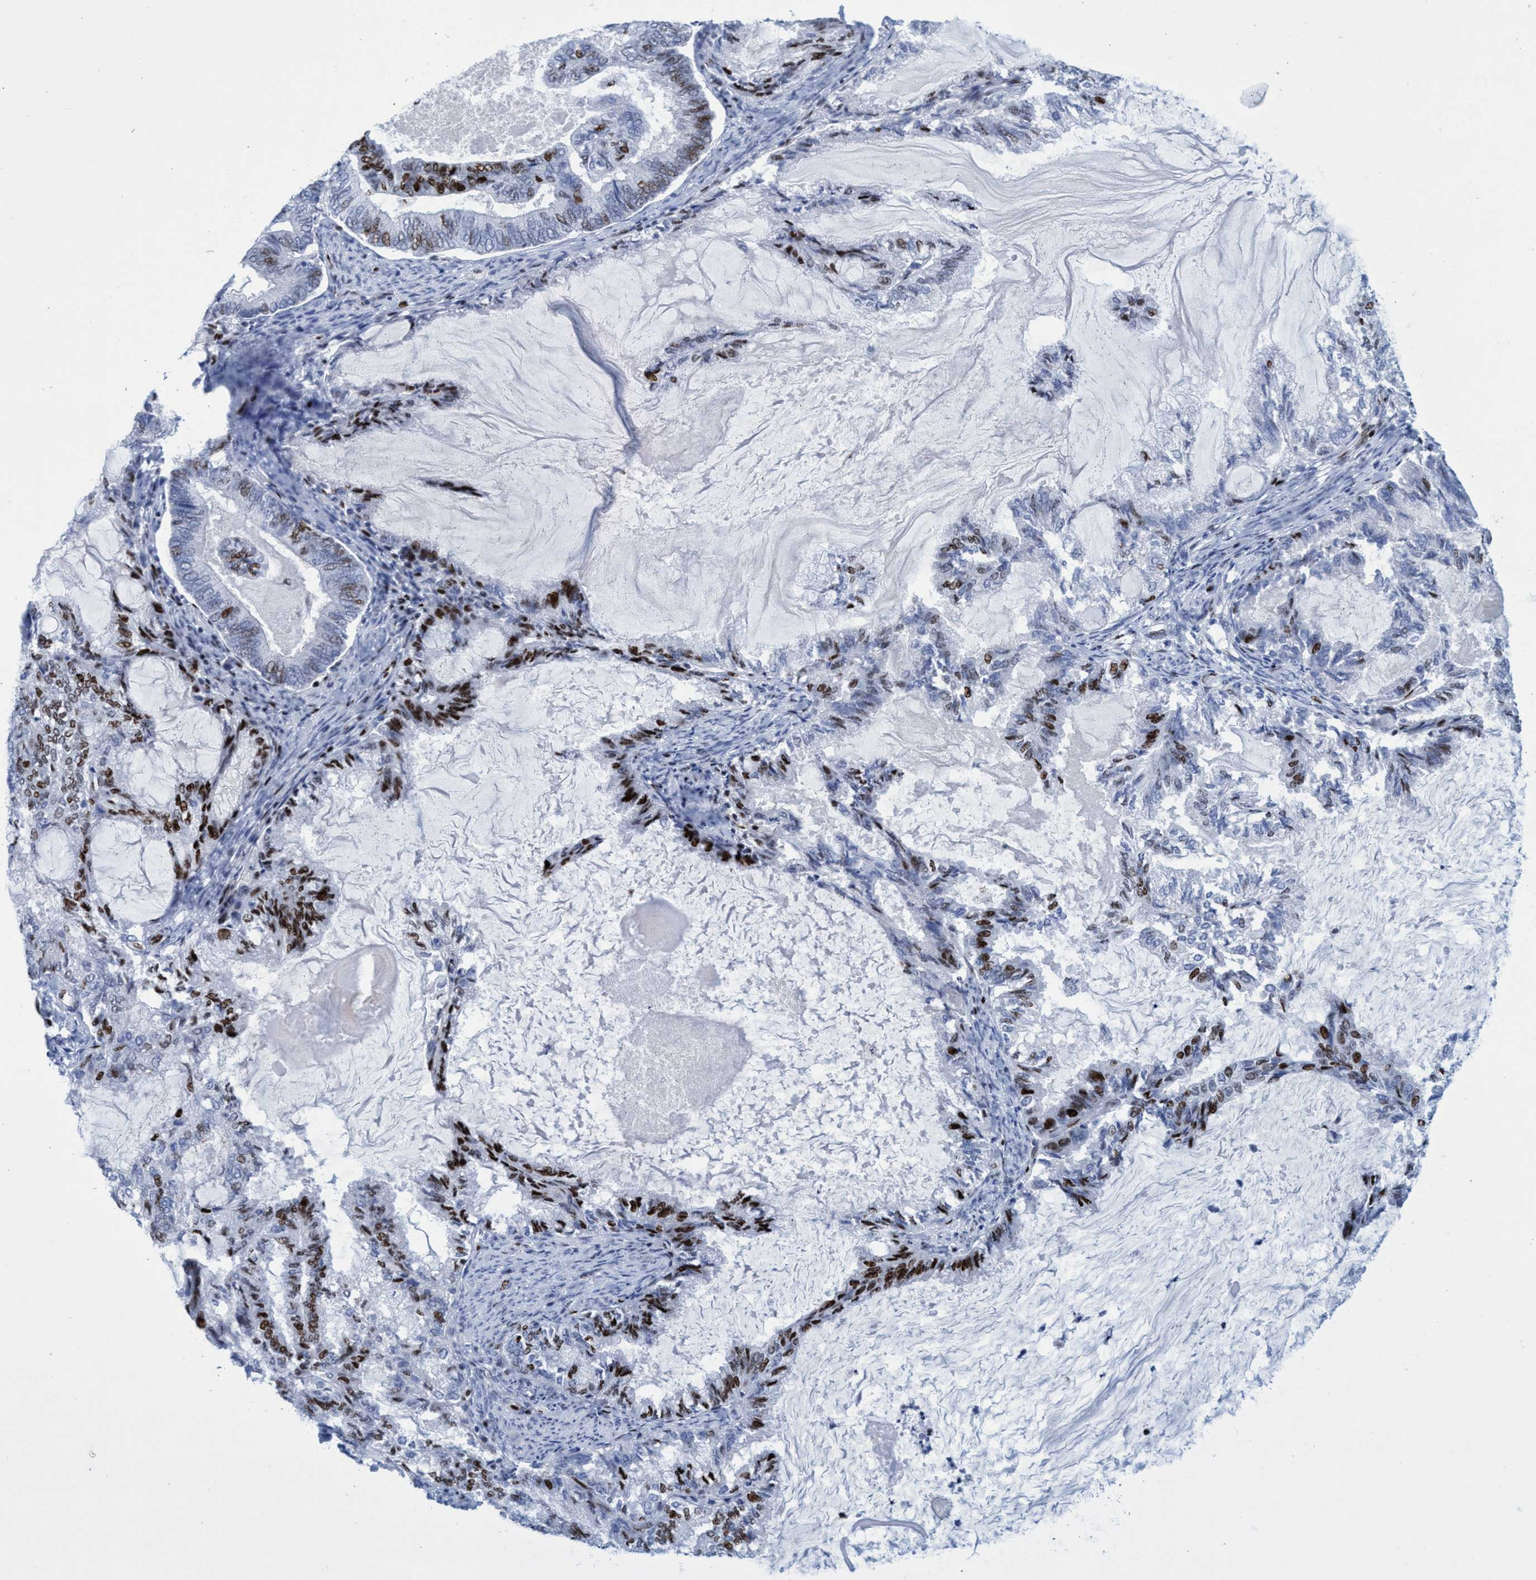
{"staining": {"intensity": "strong", "quantity": "25%-75%", "location": "nuclear"}, "tissue": "endometrial cancer", "cell_type": "Tumor cells", "image_type": "cancer", "snomed": [{"axis": "morphology", "description": "Adenocarcinoma, NOS"}, {"axis": "topography", "description": "Endometrium"}], "caption": "A brown stain shows strong nuclear expression of a protein in human endometrial adenocarcinoma tumor cells. (Brightfield microscopy of DAB IHC at high magnification).", "gene": "R3HCC1", "patient": {"sex": "female", "age": 86}}